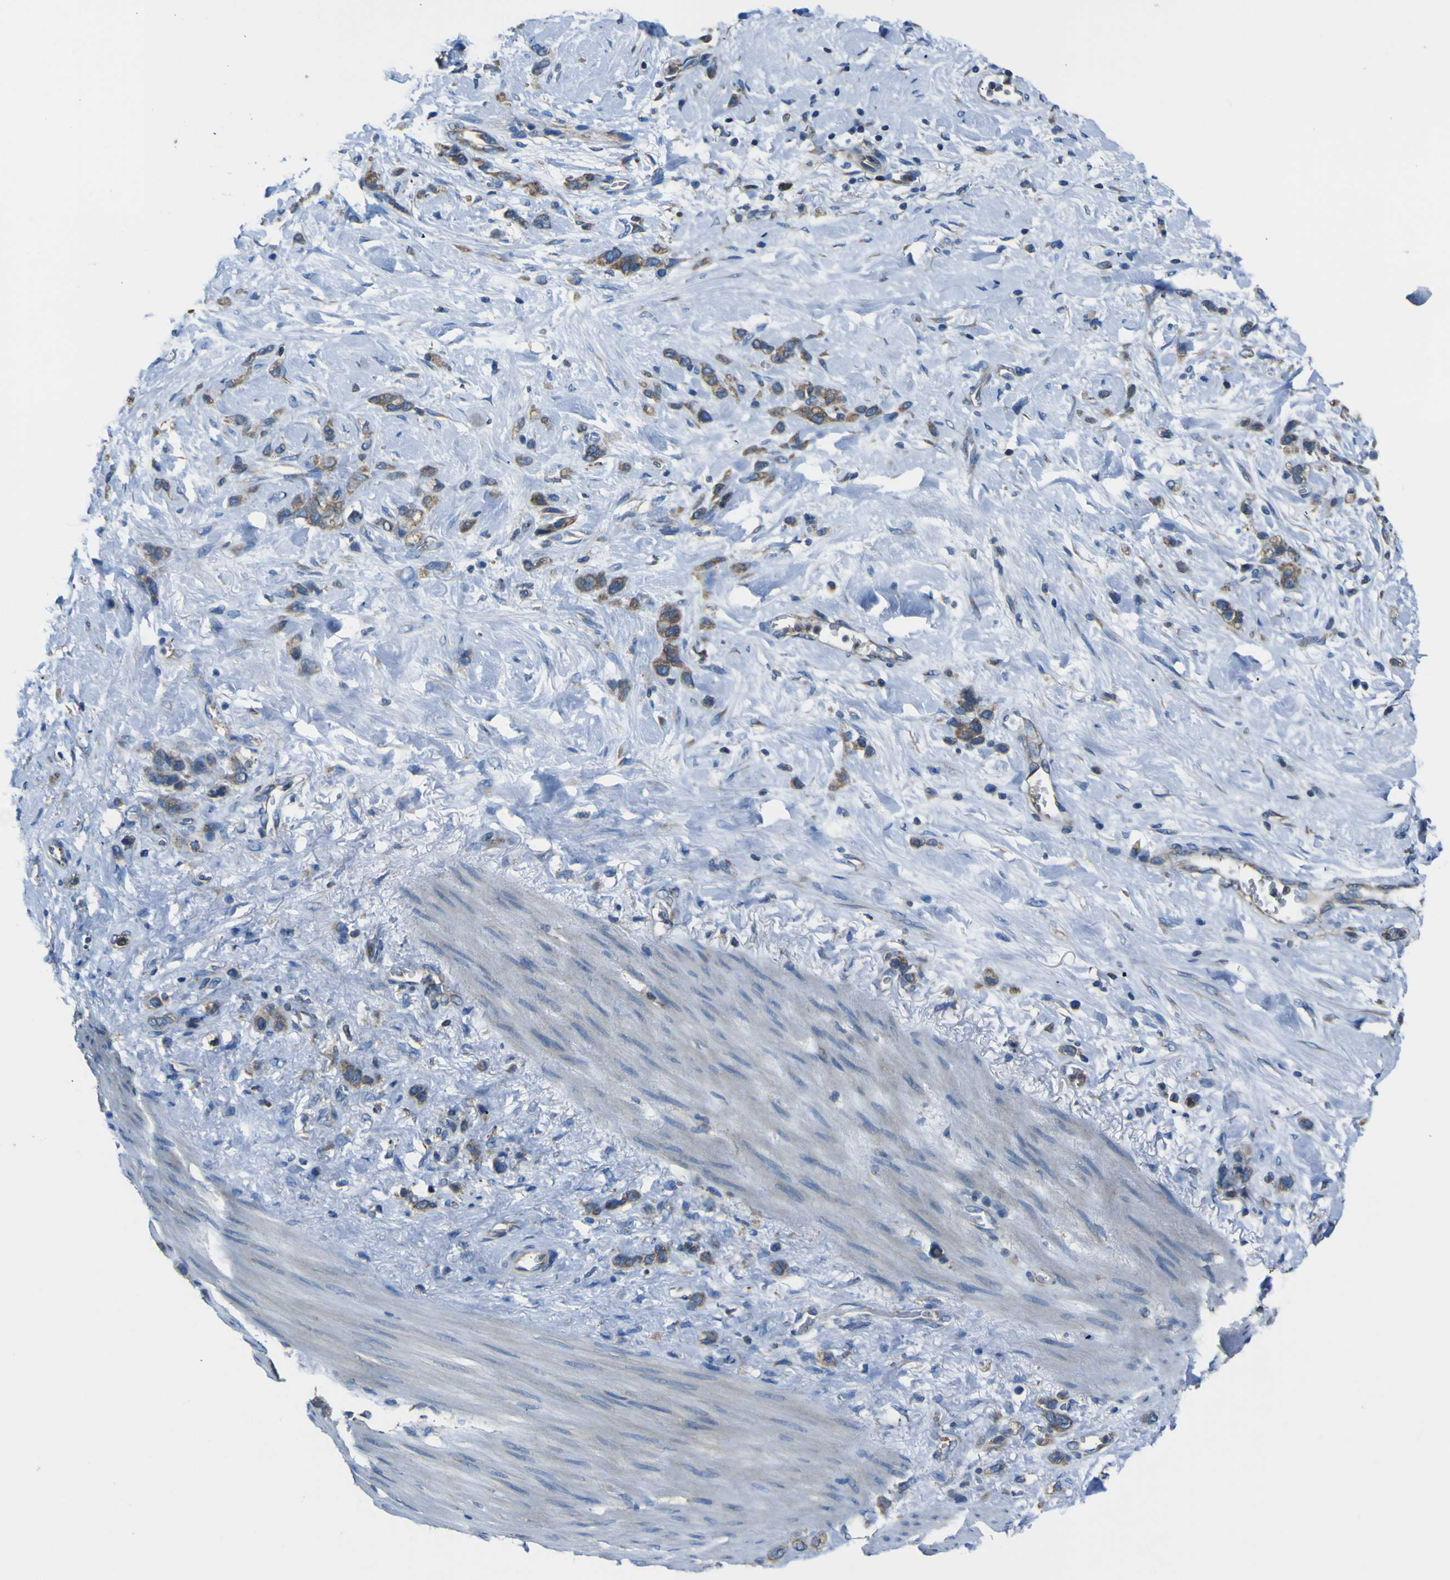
{"staining": {"intensity": "moderate", "quantity": ">75%", "location": "cytoplasmic/membranous"}, "tissue": "stomach cancer", "cell_type": "Tumor cells", "image_type": "cancer", "snomed": [{"axis": "morphology", "description": "Adenocarcinoma, NOS"}, {"axis": "morphology", "description": "Adenocarcinoma, High grade"}, {"axis": "topography", "description": "Stomach, upper"}, {"axis": "topography", "description": "Stomach, lower"}], "caption": "Approximately >75% of tumor cells in human stomach adenocarcinoma display moderate cytoplasmic/membranous protein positivity as visualized by brown immunohistochemical staining.", "gene": "STIM1", "patient": {"sex": "female", "age": 65}}